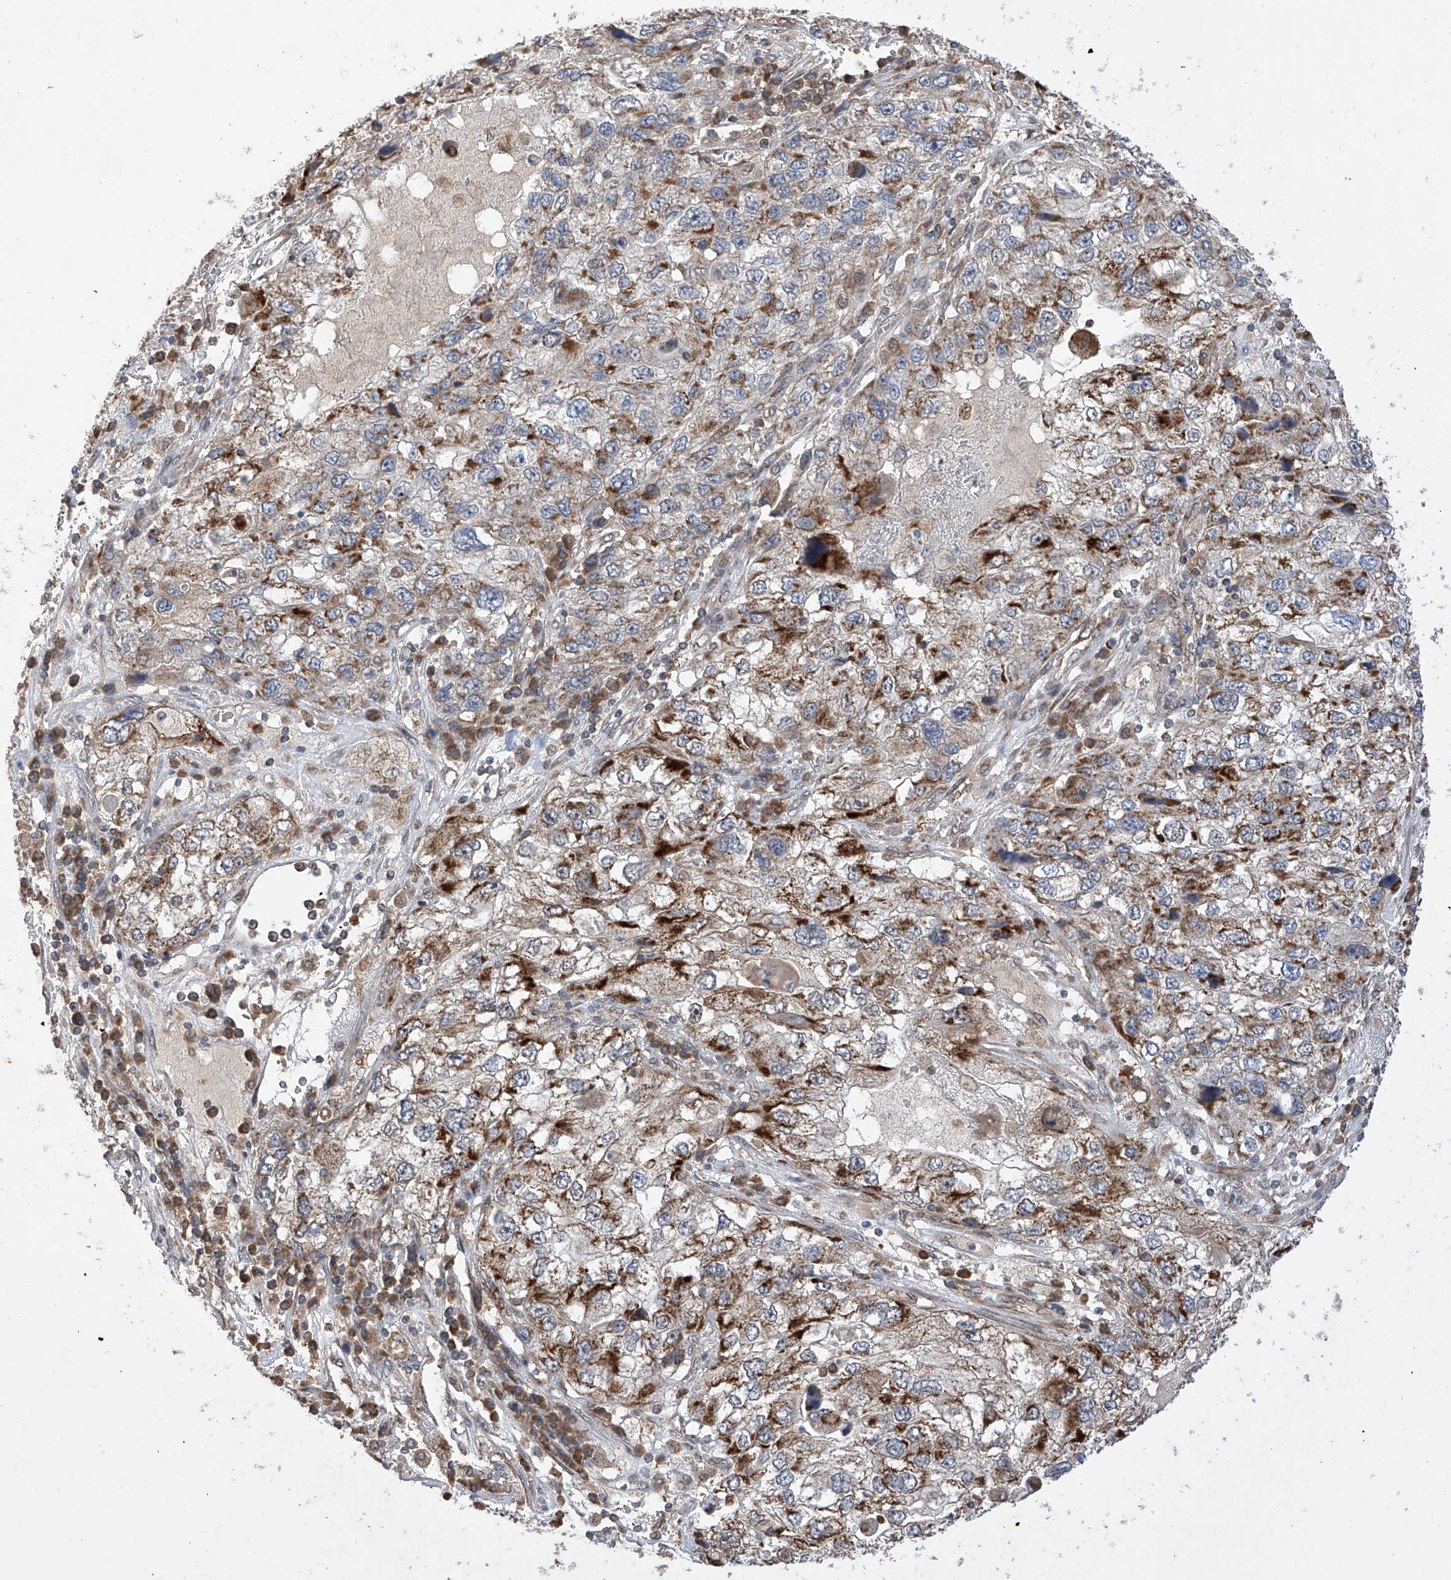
{"staining": {"intensity": "moderate", "quantity": ">75%", "location": "cytoplasmic/membranous"}, "tissue": "endometrial cancer", "cell_type": "Tumor cells", "image_type": "cancer", "snomed": [{"axis": "morphology", "description": "Adenocarcinoma, NOS"}, {"axis": "topography", "description": "Endometrium"}], "caption": "Immunohistochemistry (IHC) micrograph of endometrial adenocarcinoma stained for a protein (brown), which displays medium levels of moderate cytoplasmic/membranous expression in about >75% of tumor cells.", "gene": "SDHAF4", "patient": {"sex": "female", "age": 49}}